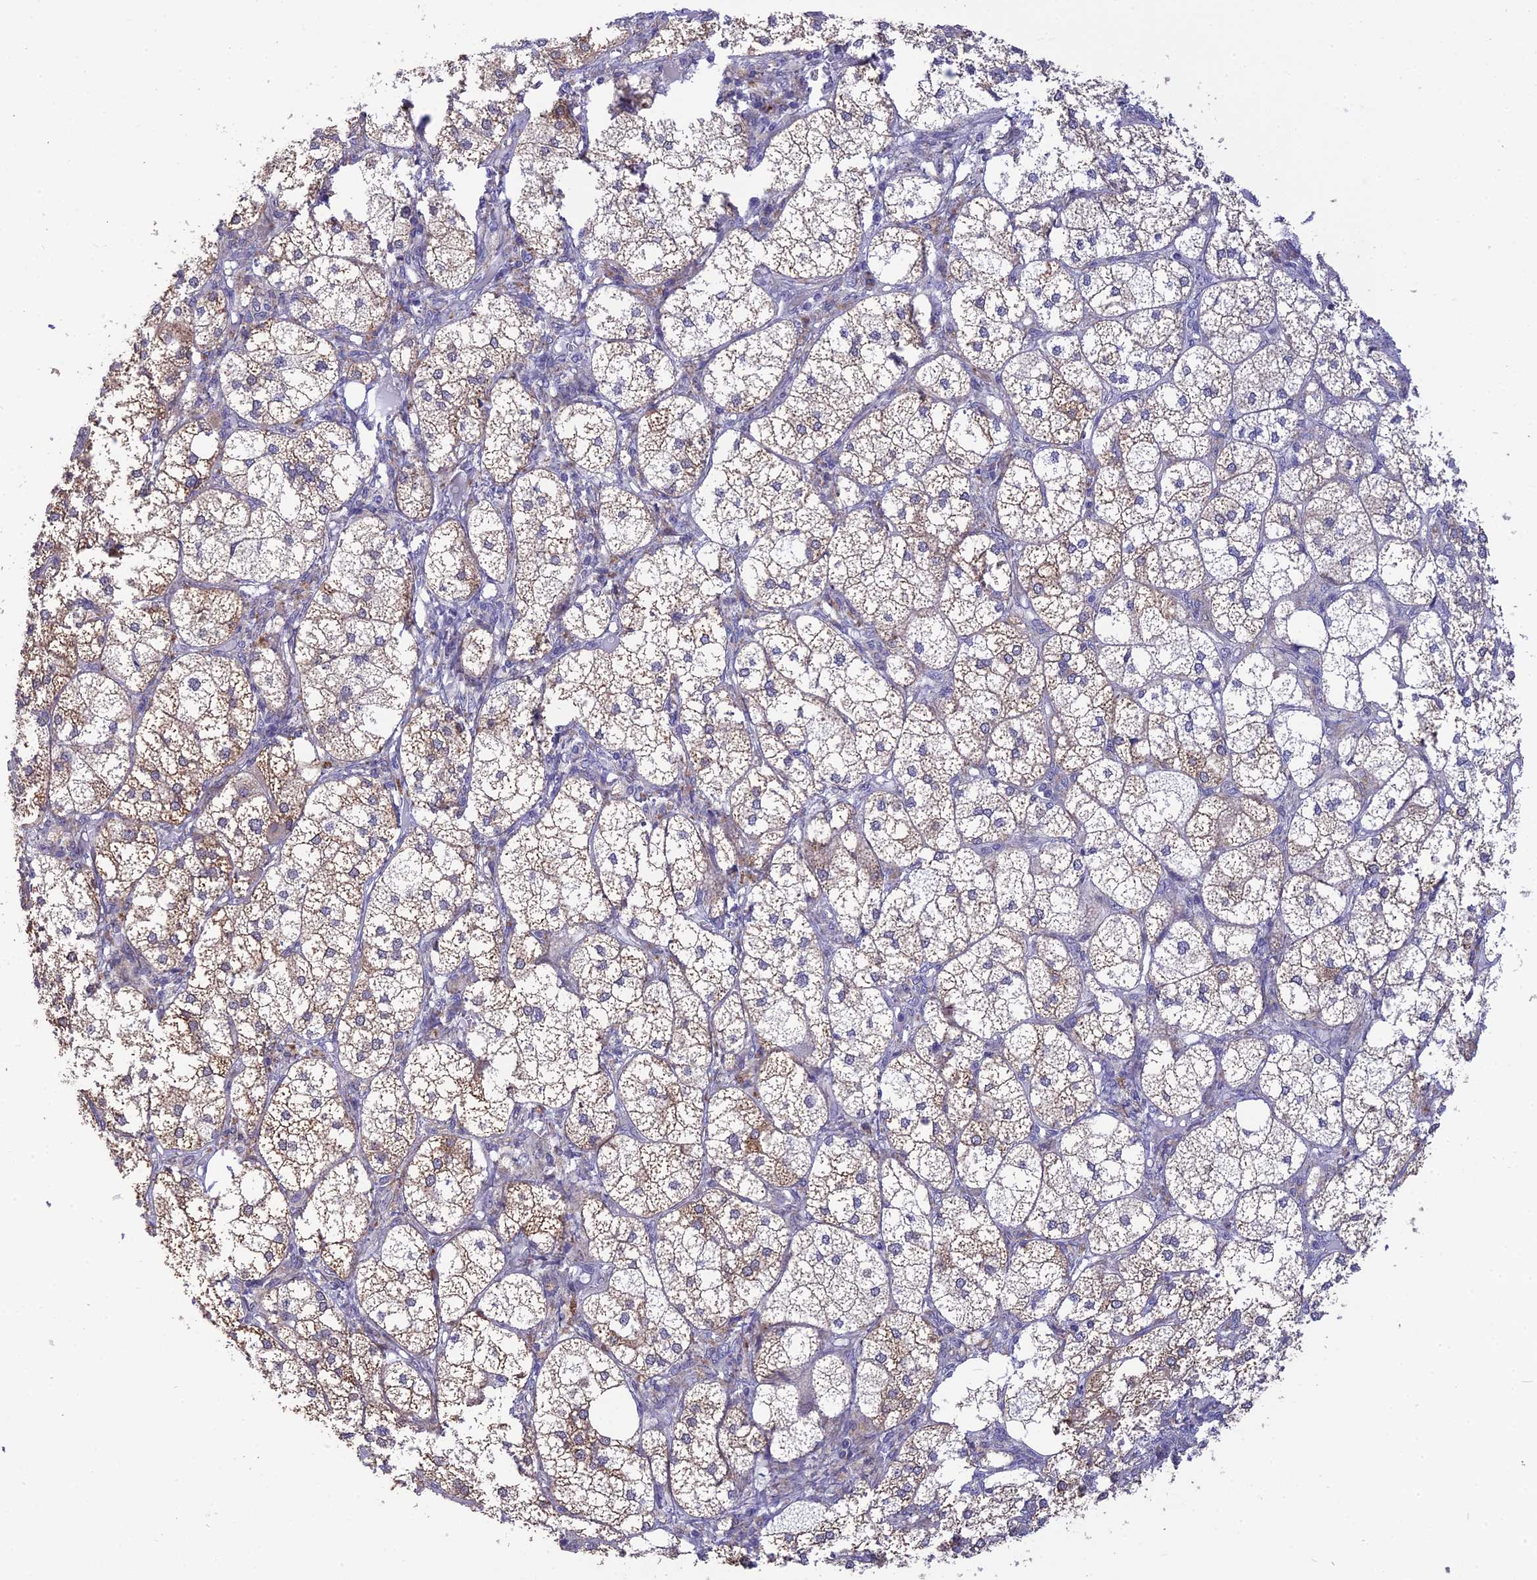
{"staining": {"intensity": "strong", "quantity": "25%-75%", "location": "cytoplasmic/membranous"}, "tissue": "adrenal gland", "cell_type": "Glandular cells", "image_type": "normal", "snomed": [{"axis": "morphology", "description": "Normal tissue, NOS"}, {"axis": "topography", "description": "Adrenal gland"}], "caption": "A high-resolution micrograph shows immunohistochemistry staining of benign adrenal gland, which shows strong cytoplasmic/membranous expression in approximately 25%-75% of glandular cells. (brown staining indicates protein expression, while blue staining denotes nuclei).", "gene": "KCTD14", "patient": {"sex": "female", "age": 61}}